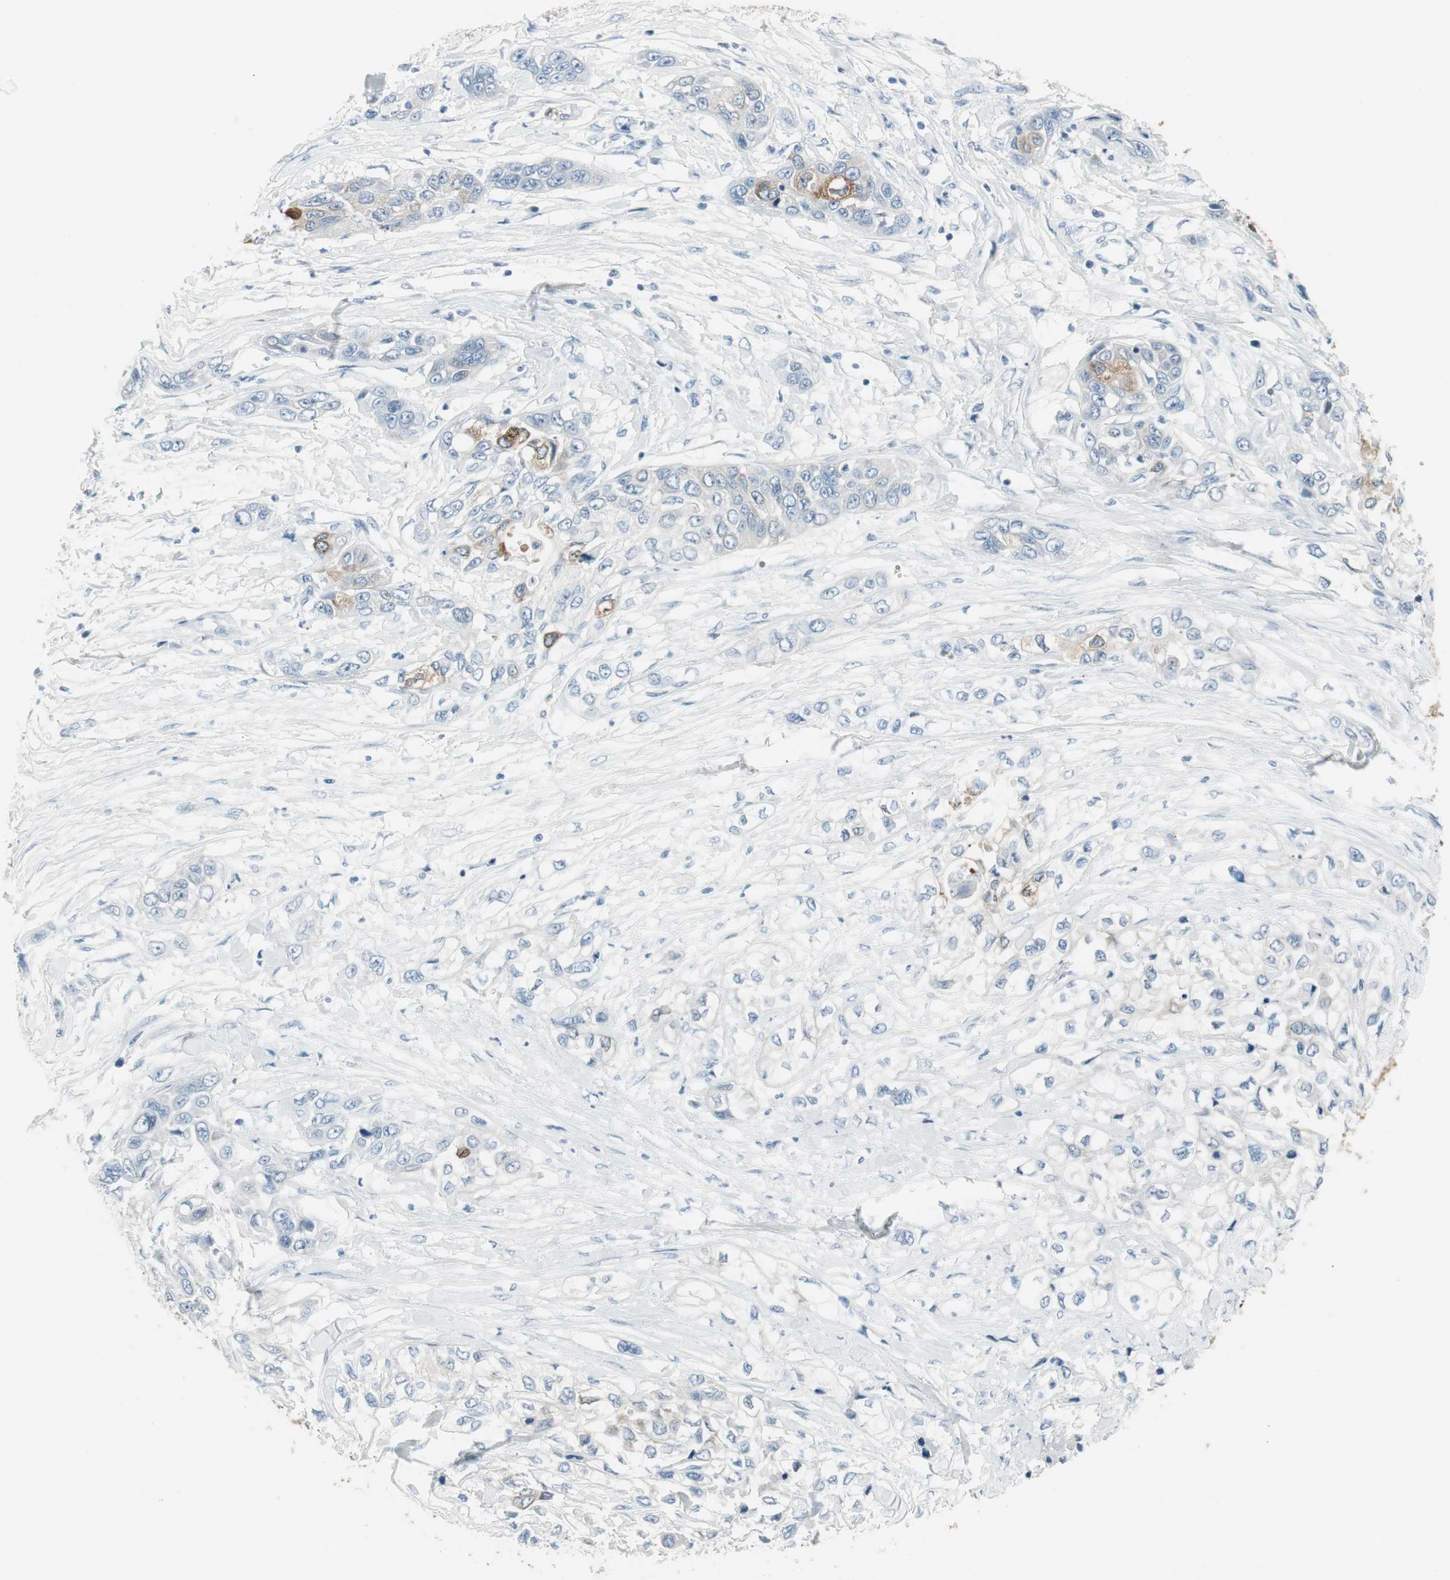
{"staining": {"intensity": "weak", "quantity": "<25%", "location": "cytoplasmic/membranous"}, "tissue": "pancreatic cancer", "cell_type": "Tumor cells", "image_type": "cancer", "snomed": [{"axis": "morphology", "description": "Adenocarcinoma, NOS"}, {"axis": "topography", "description": "Pancreas"}], "caption": "The immunohistochemistry (IHC) photomicrograph has no significant positivity in tumor cells of adenocarcinoma (pancreatic) tissue.", "gene": "AGR2", "patient": {"sex": "female", "age": 70}}